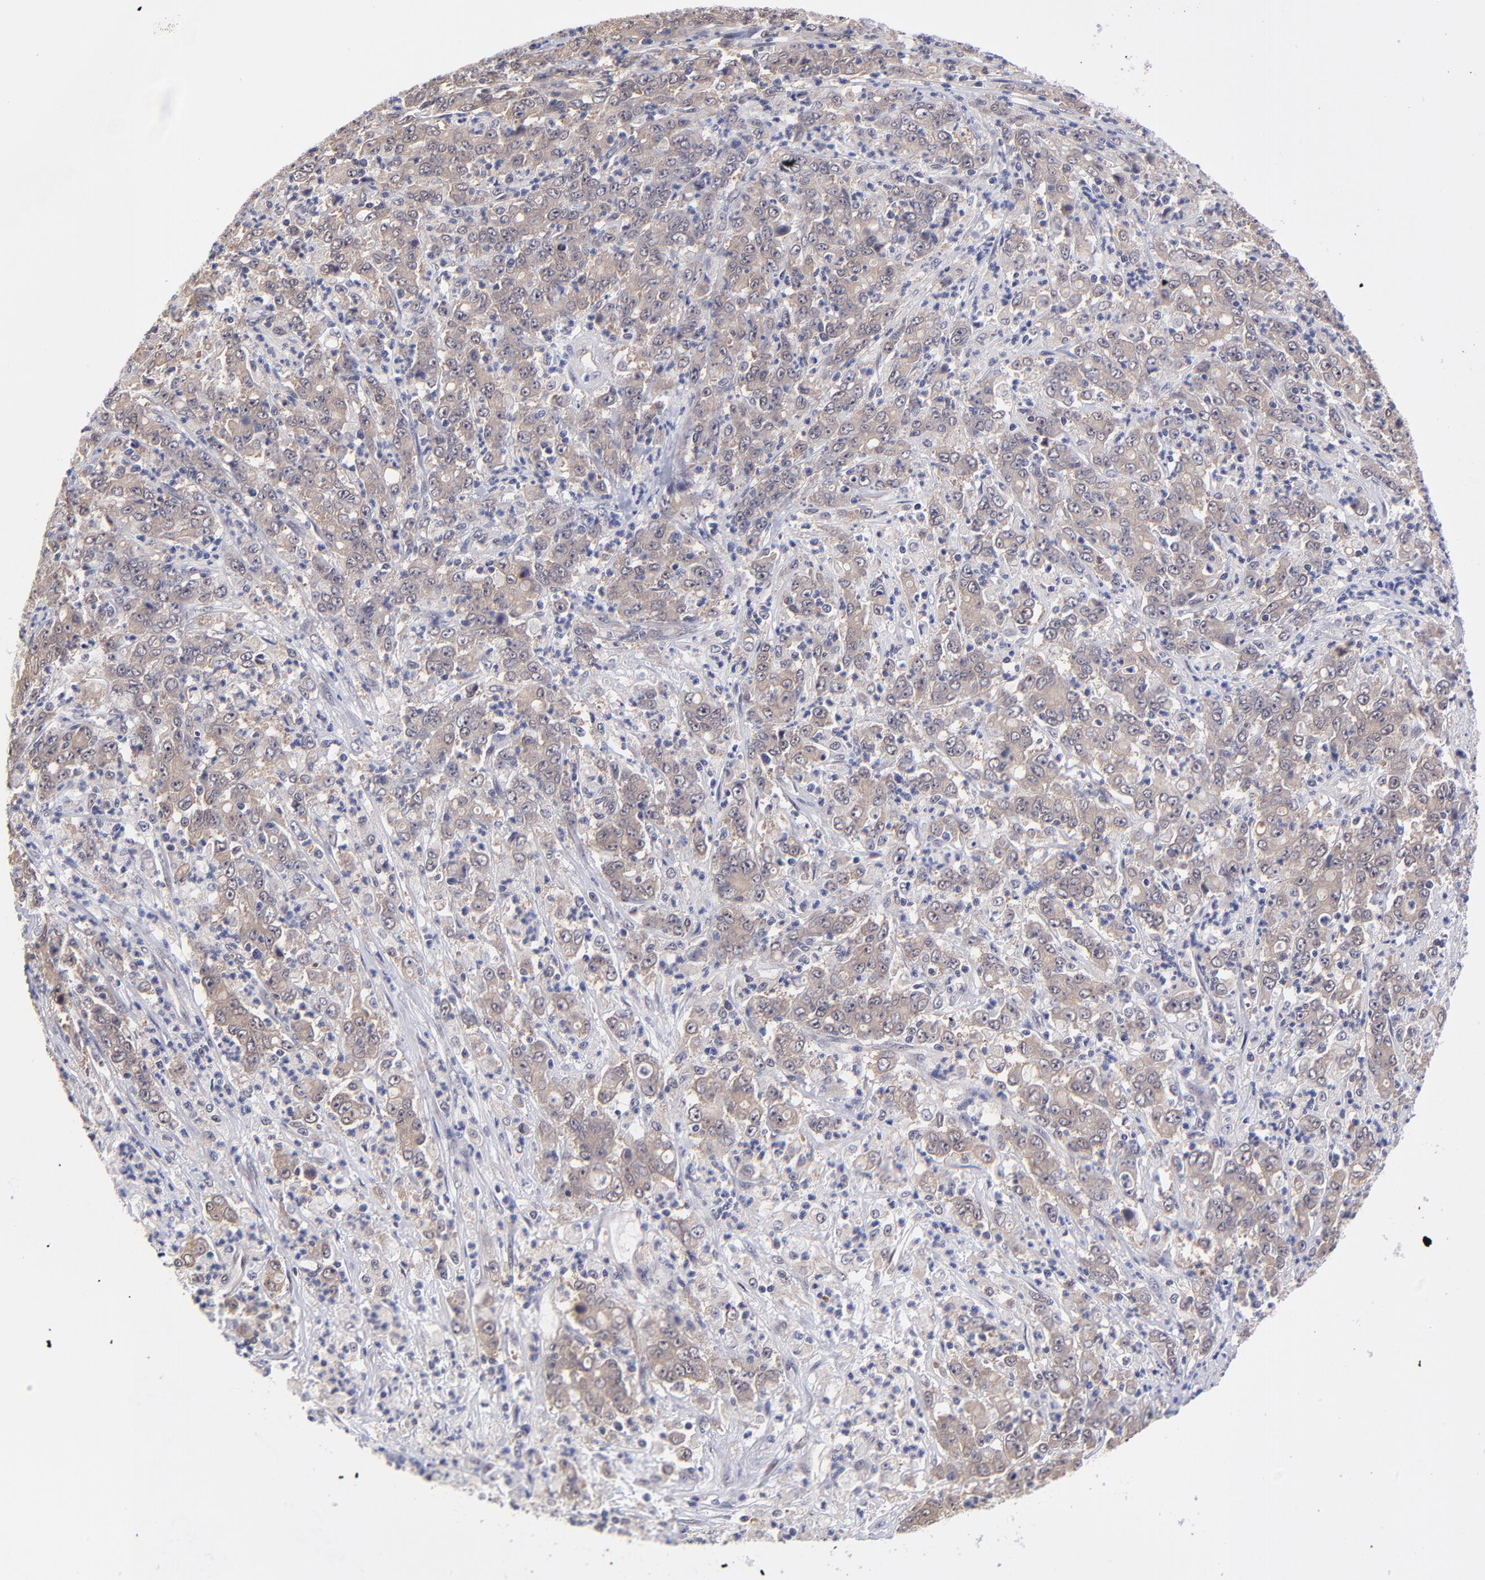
{"staining": {"intensity": "weak", "quantity": ">75%", "location": "cytoplasmic/membranous"}, "tissue": "stomach cancer", "cell_type": "Tumor cells", "image_type": "cancer", "snomed": [{"axis": "morphology", "description": "Adenocarcinoma, NOS"}, {"axis": "topography", "description": "Stomach, lower"}], "caption": "Protein staining reveals weak cytoplasmic/membranous staining in approximately >75% of tumor cells in stomach cancer (adenocarcinoma).", "gene": "UBE2E3", "patient": {"sex": "female", "age": 71}}